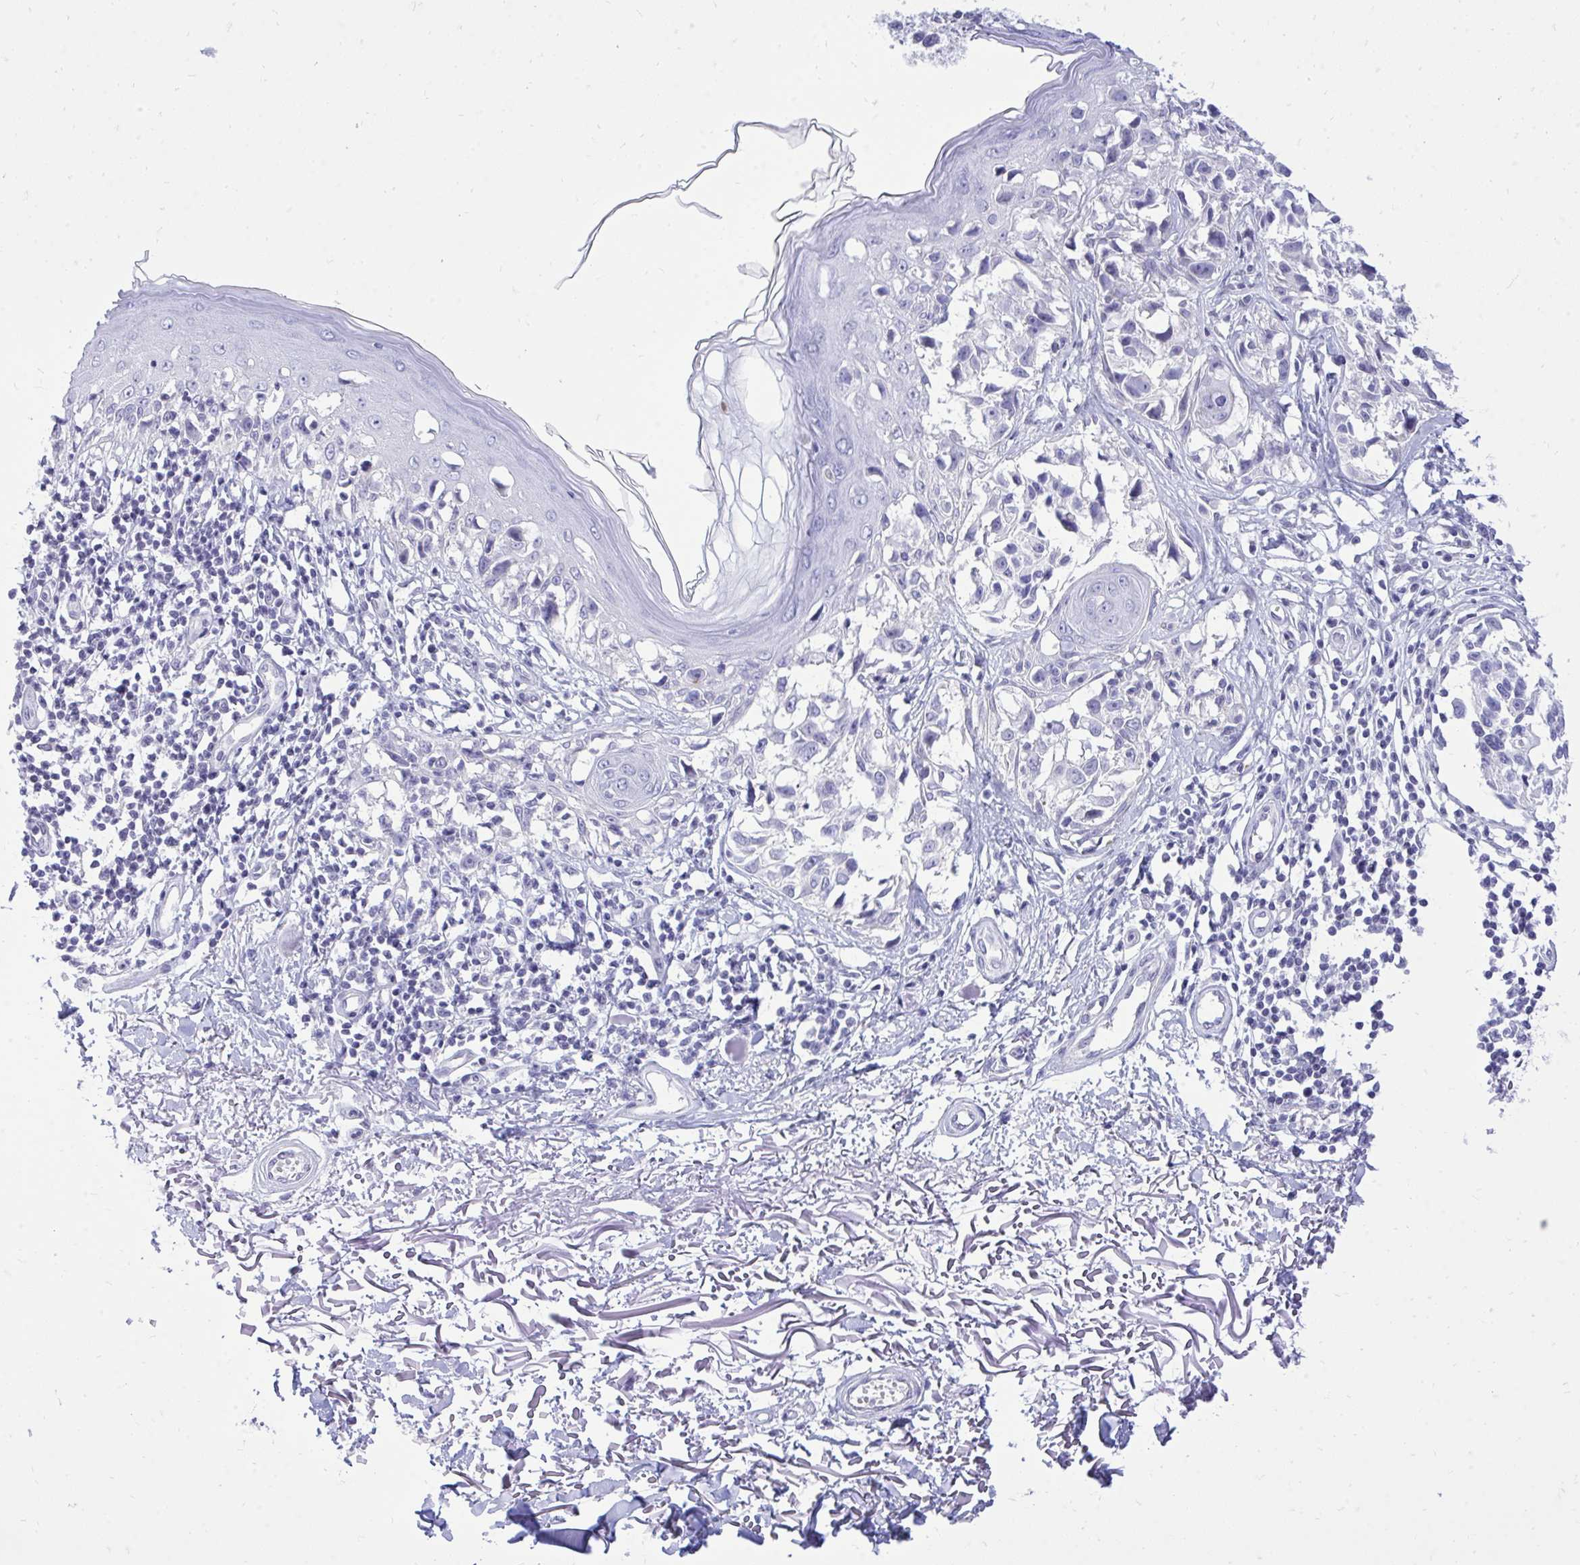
{"staining": {"intensity": "negative", "quantity": "none", "location": "none"}, "tissue": "melanoma", "cell_type": "Tumor cells", "image_type": "cancer", "snomed": [{"axis": "morphology", "description": "Malignant melanoma, NOS"}, {"axis": "topography", "description": "Skin"}], "caption": "Immunohistochemical staining of human melanoma exhibits no significant positivity in tumor cells.", "gene": "GABRA1", "patient": {"sex": "male", "age": 73}}